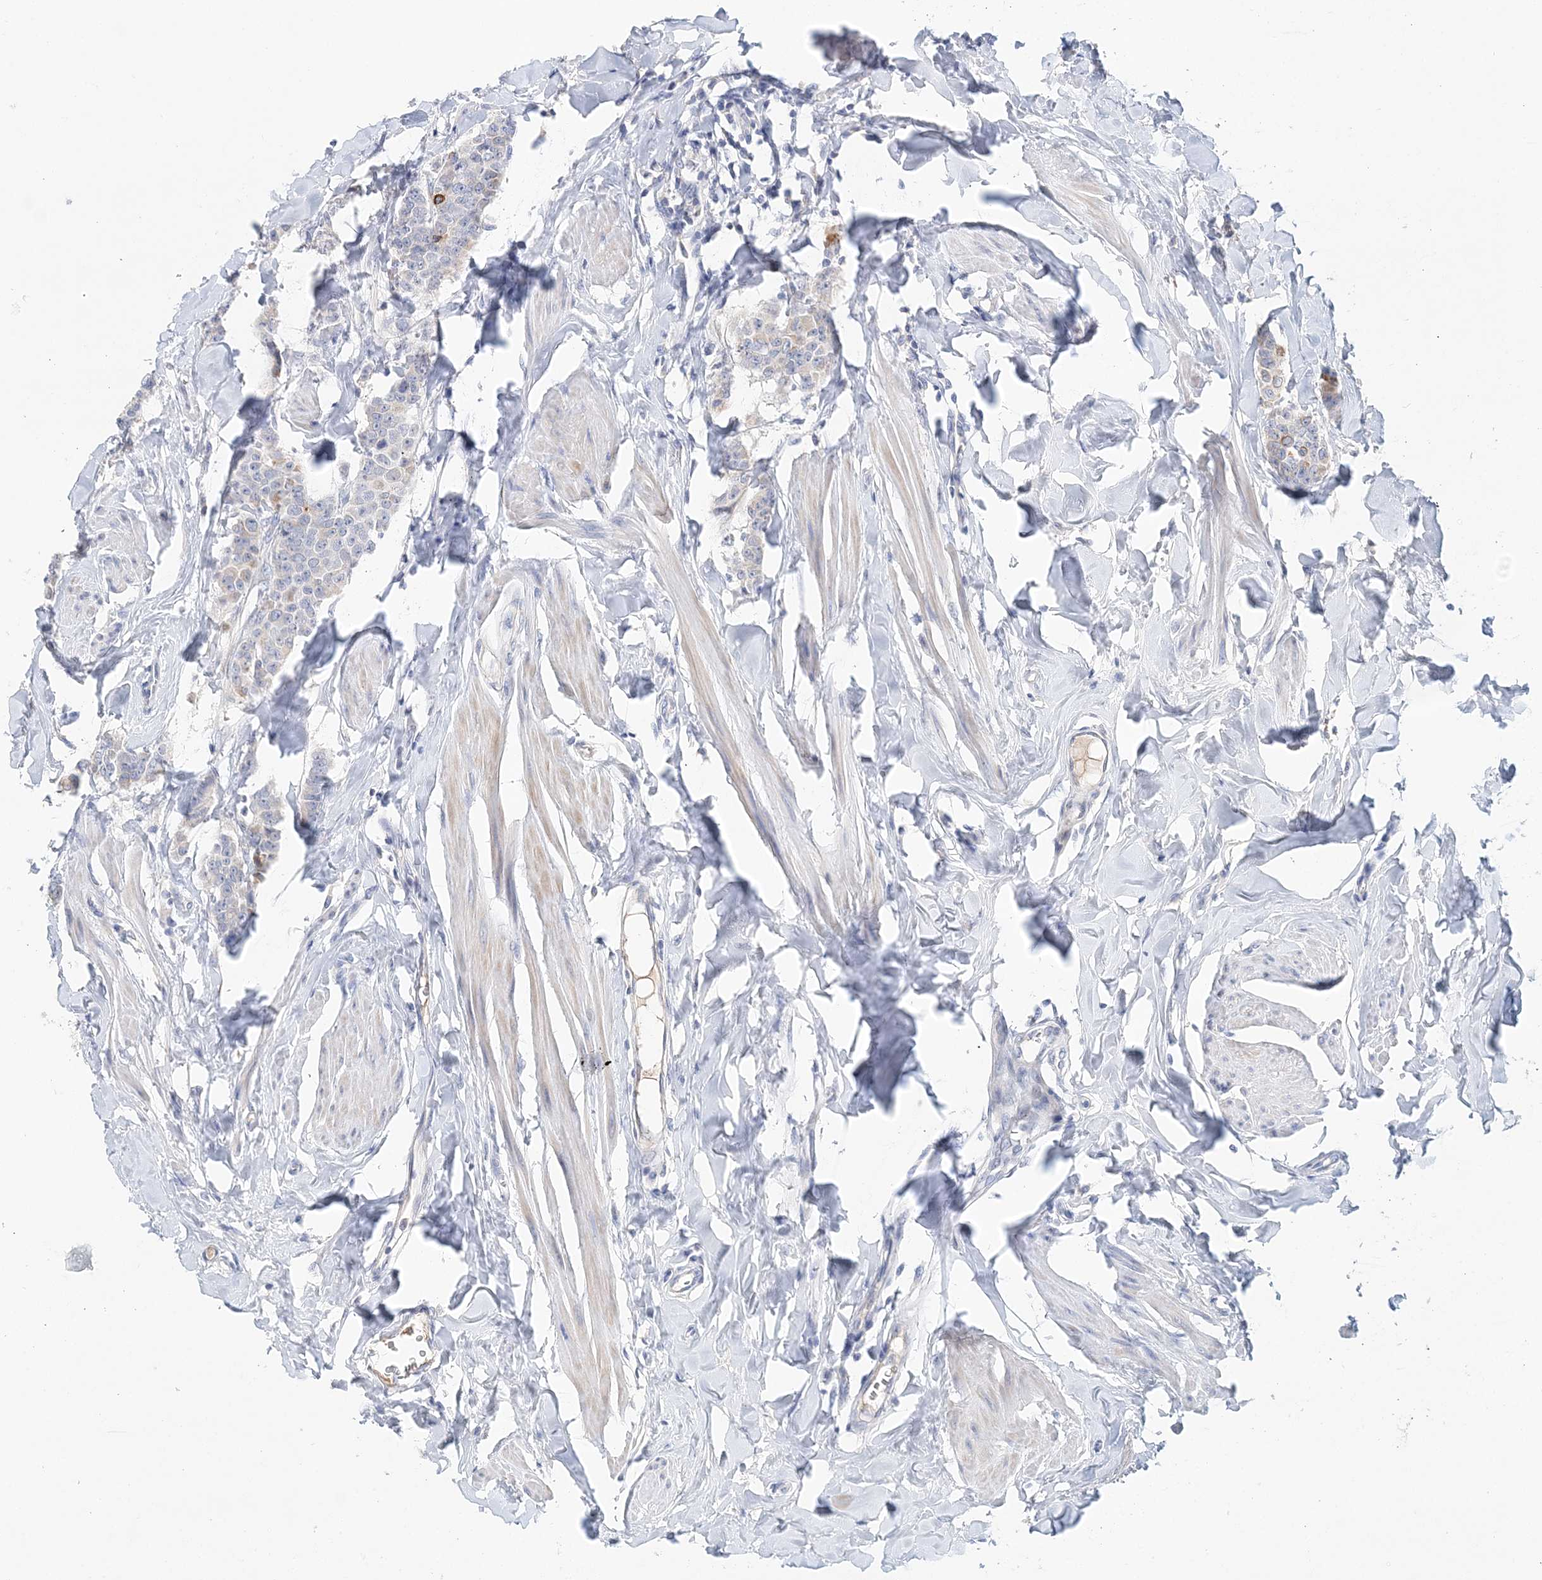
{"staining": {"intensity": "moderate", "quantity": "25%-75%", "location": "cytoplasmic/membranous"}, "tissue": "breast cancer", "cell_type": "Tumor cells", "image_type": "cancer", "snomed": [{"axis": "morphology", "description": "Duct carcinoma"}, {"axis": "topography", "description": "Breast"}], "caption": "Moderate cytoplasmic/membranous protein expression is identified in about 25%-75% of tumor cells in breast cancer (invasive ductal carcinoma). The staining was performed using DAB (3,3'-diaminobenzidine) to visualize the protein expression in brown, while the nuclei were stained in blue with hematoxylin (Magnification: 20x).", "gene": "LRRIQ4", "patient": {"sex": "female", "age": 40}}